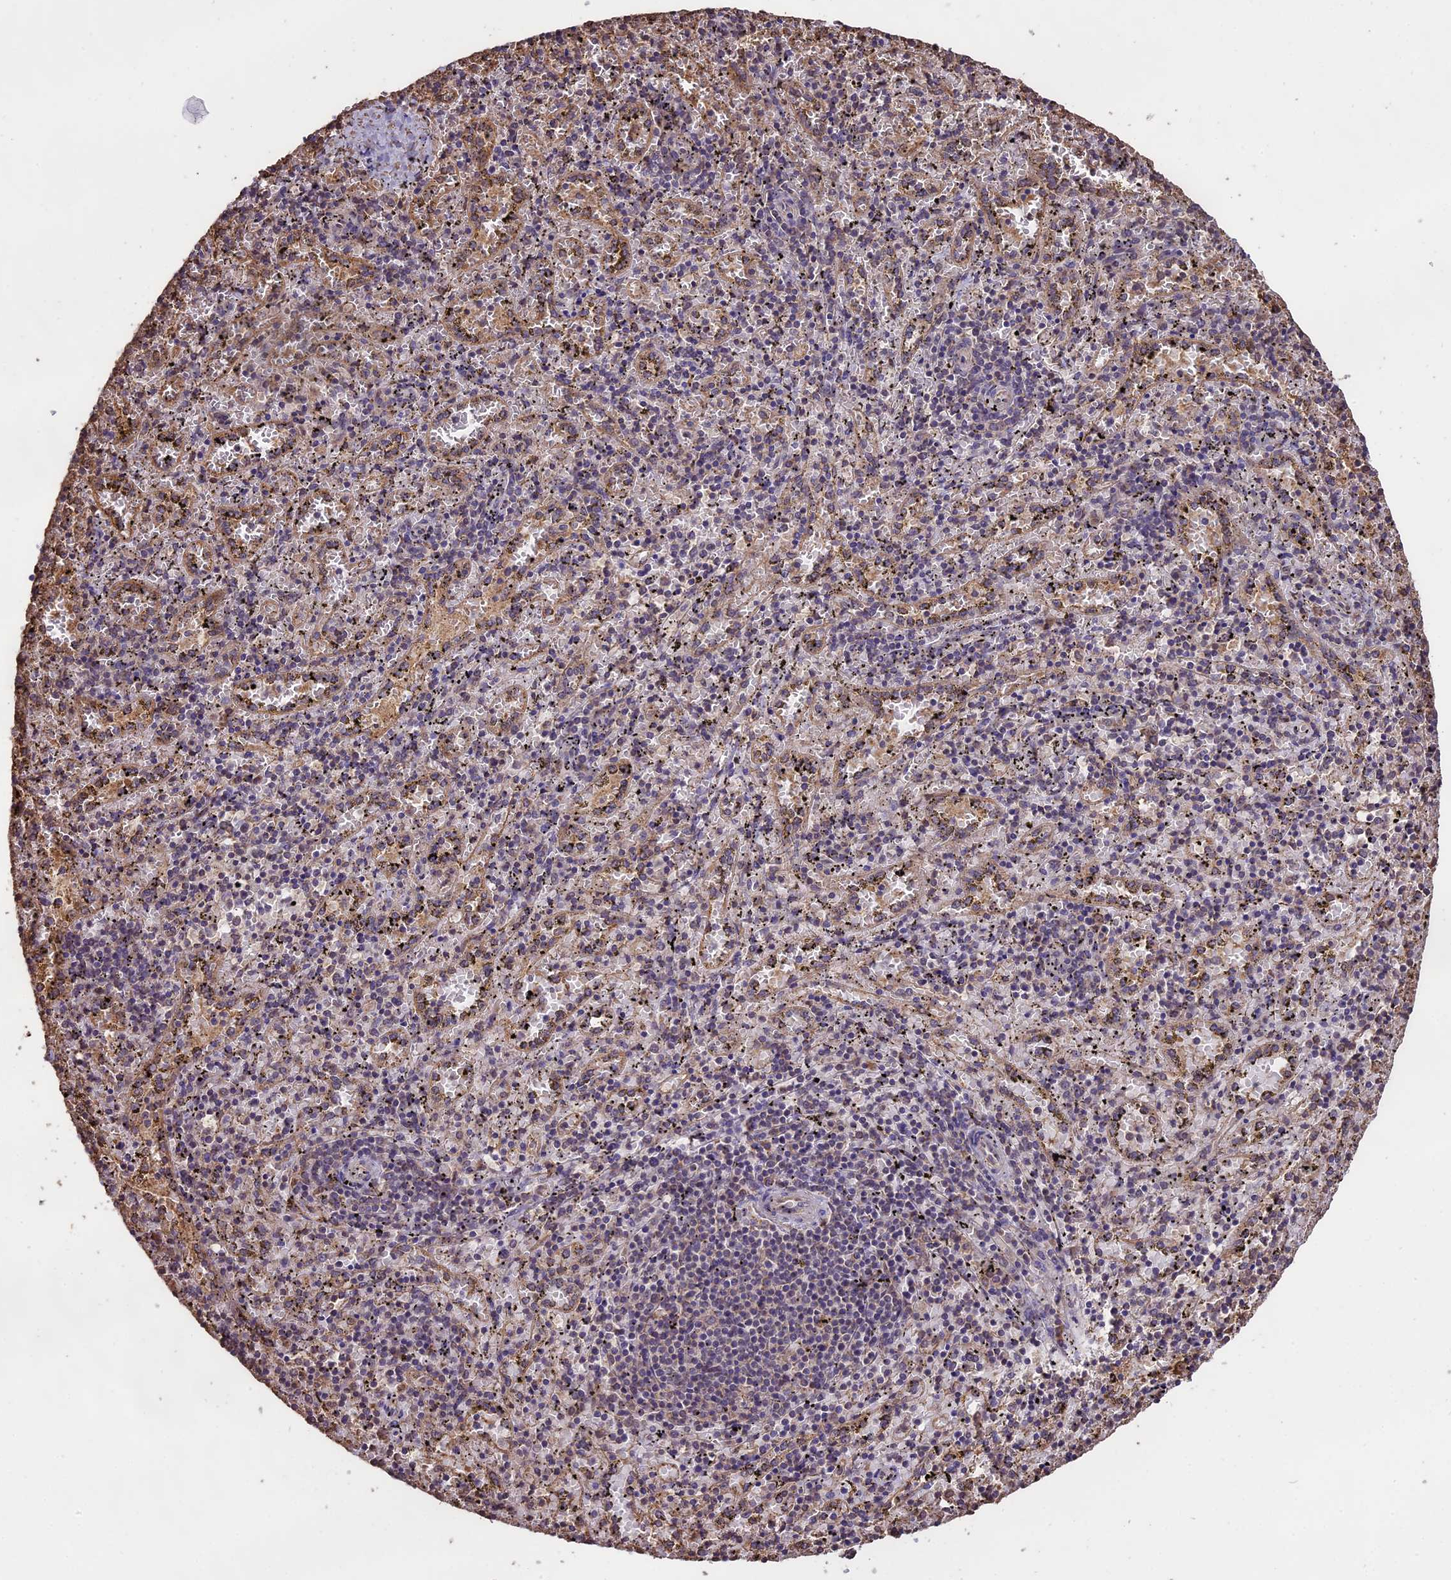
{"staining": {"intensity": "weak", "quantity": "<25%", "location": "cytoplasmic/membranous"}, "tissue": "spleen", "cell_type": "Cells in red pulp", "image_type": "normal", "snomed": [{"axis": "morphology", "description": "Normal tissue, NOS"}, {"axis": "topography", "description": "Spleen"}], "caption": "Human spleen stained for a protein using immunohistochemistry exhibits no expression in cells in red pulp.", "gene": "PGPEP1L", "patient": {"sex": "male", "age": 11}}